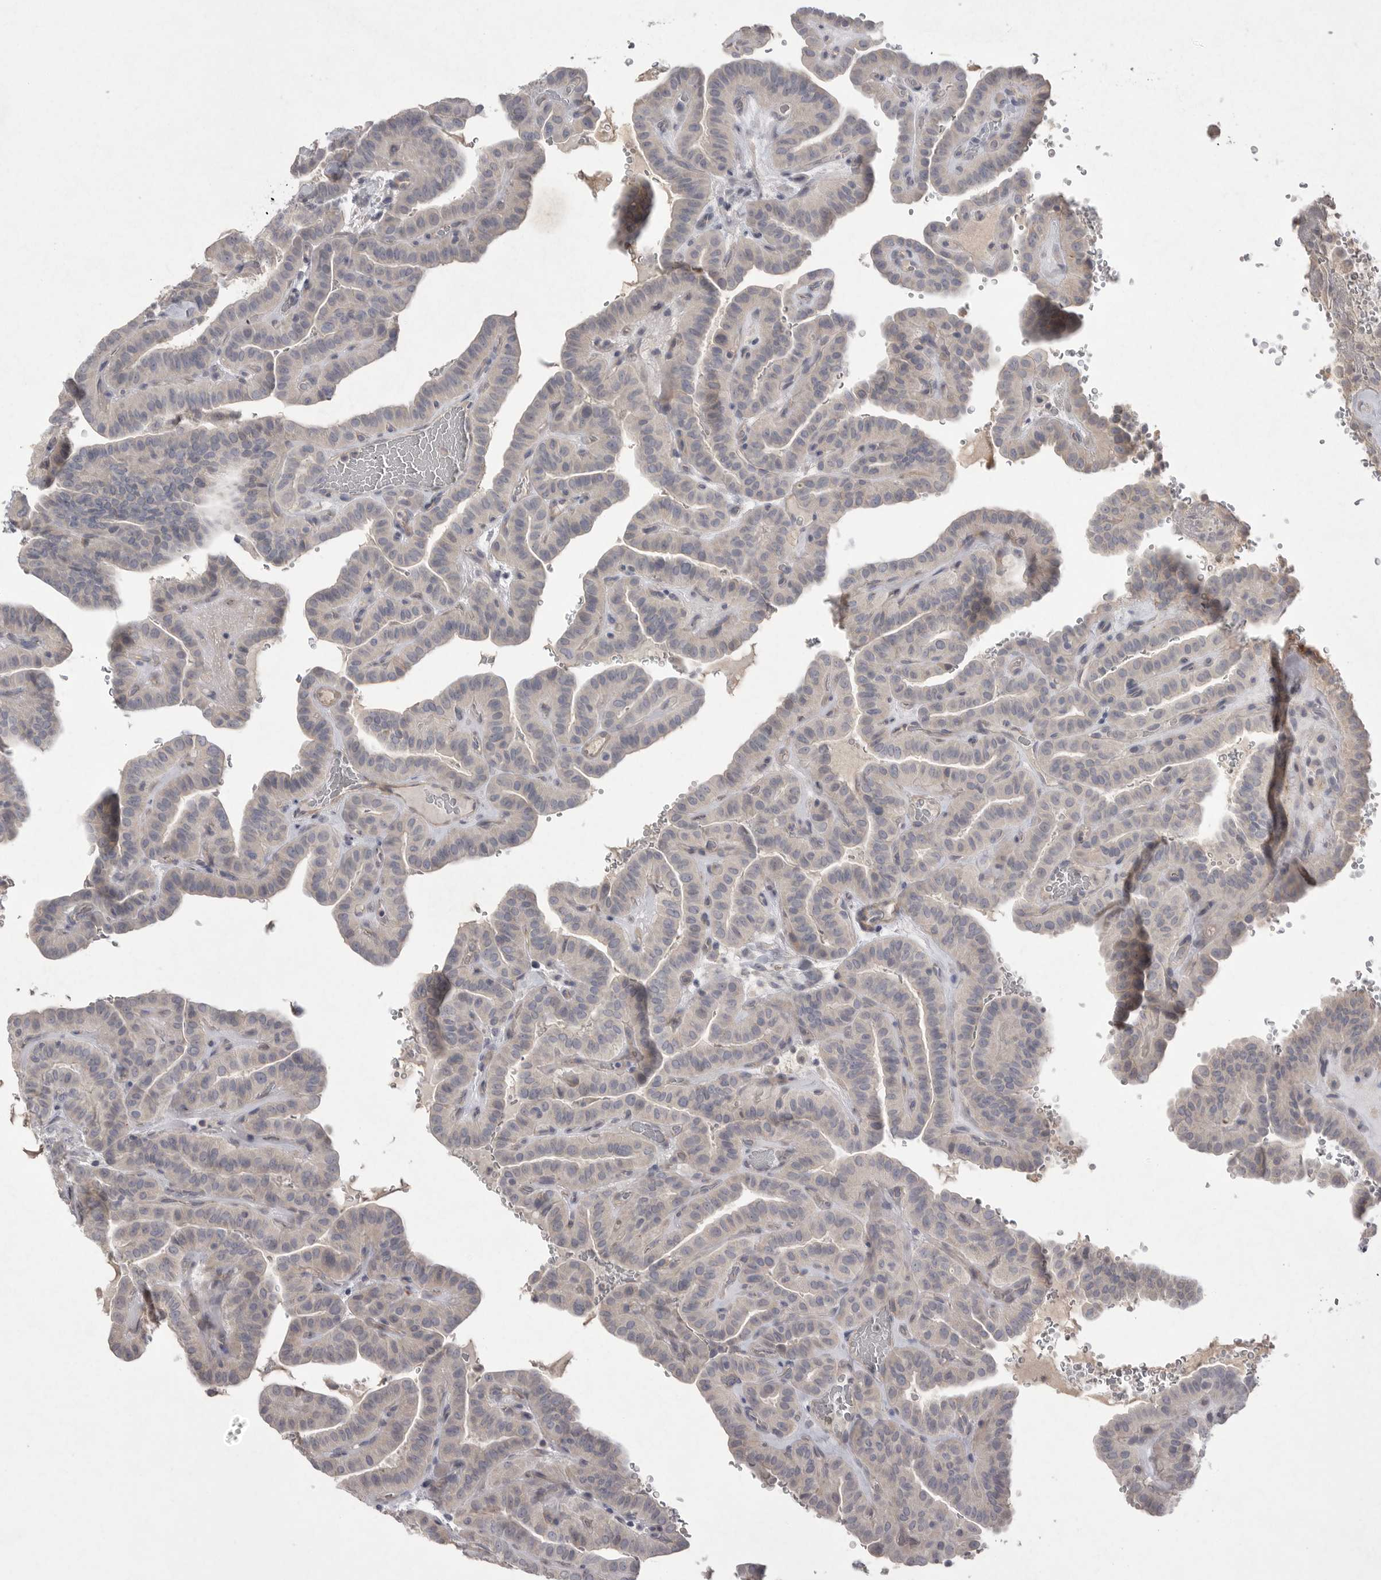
{"staining": {"intensity": "negative", "quantity": "none", "location": "none"}, "tissue": "thyroid cancer", "cell_type": "Tumor cells", "image_type": "cancer", "snomed": [{"axis": "morphology", "description": "Papillary adenocarcinoma, NOS"}, {"axis": "topography", "description": "Thyroid gland"}], "caption": "Tumor cells show no significant protein expression in papillary adenocarcinoma (thyroid).", "gene": "VANGL2", "patient": {"sex": "male", "age": 77}}